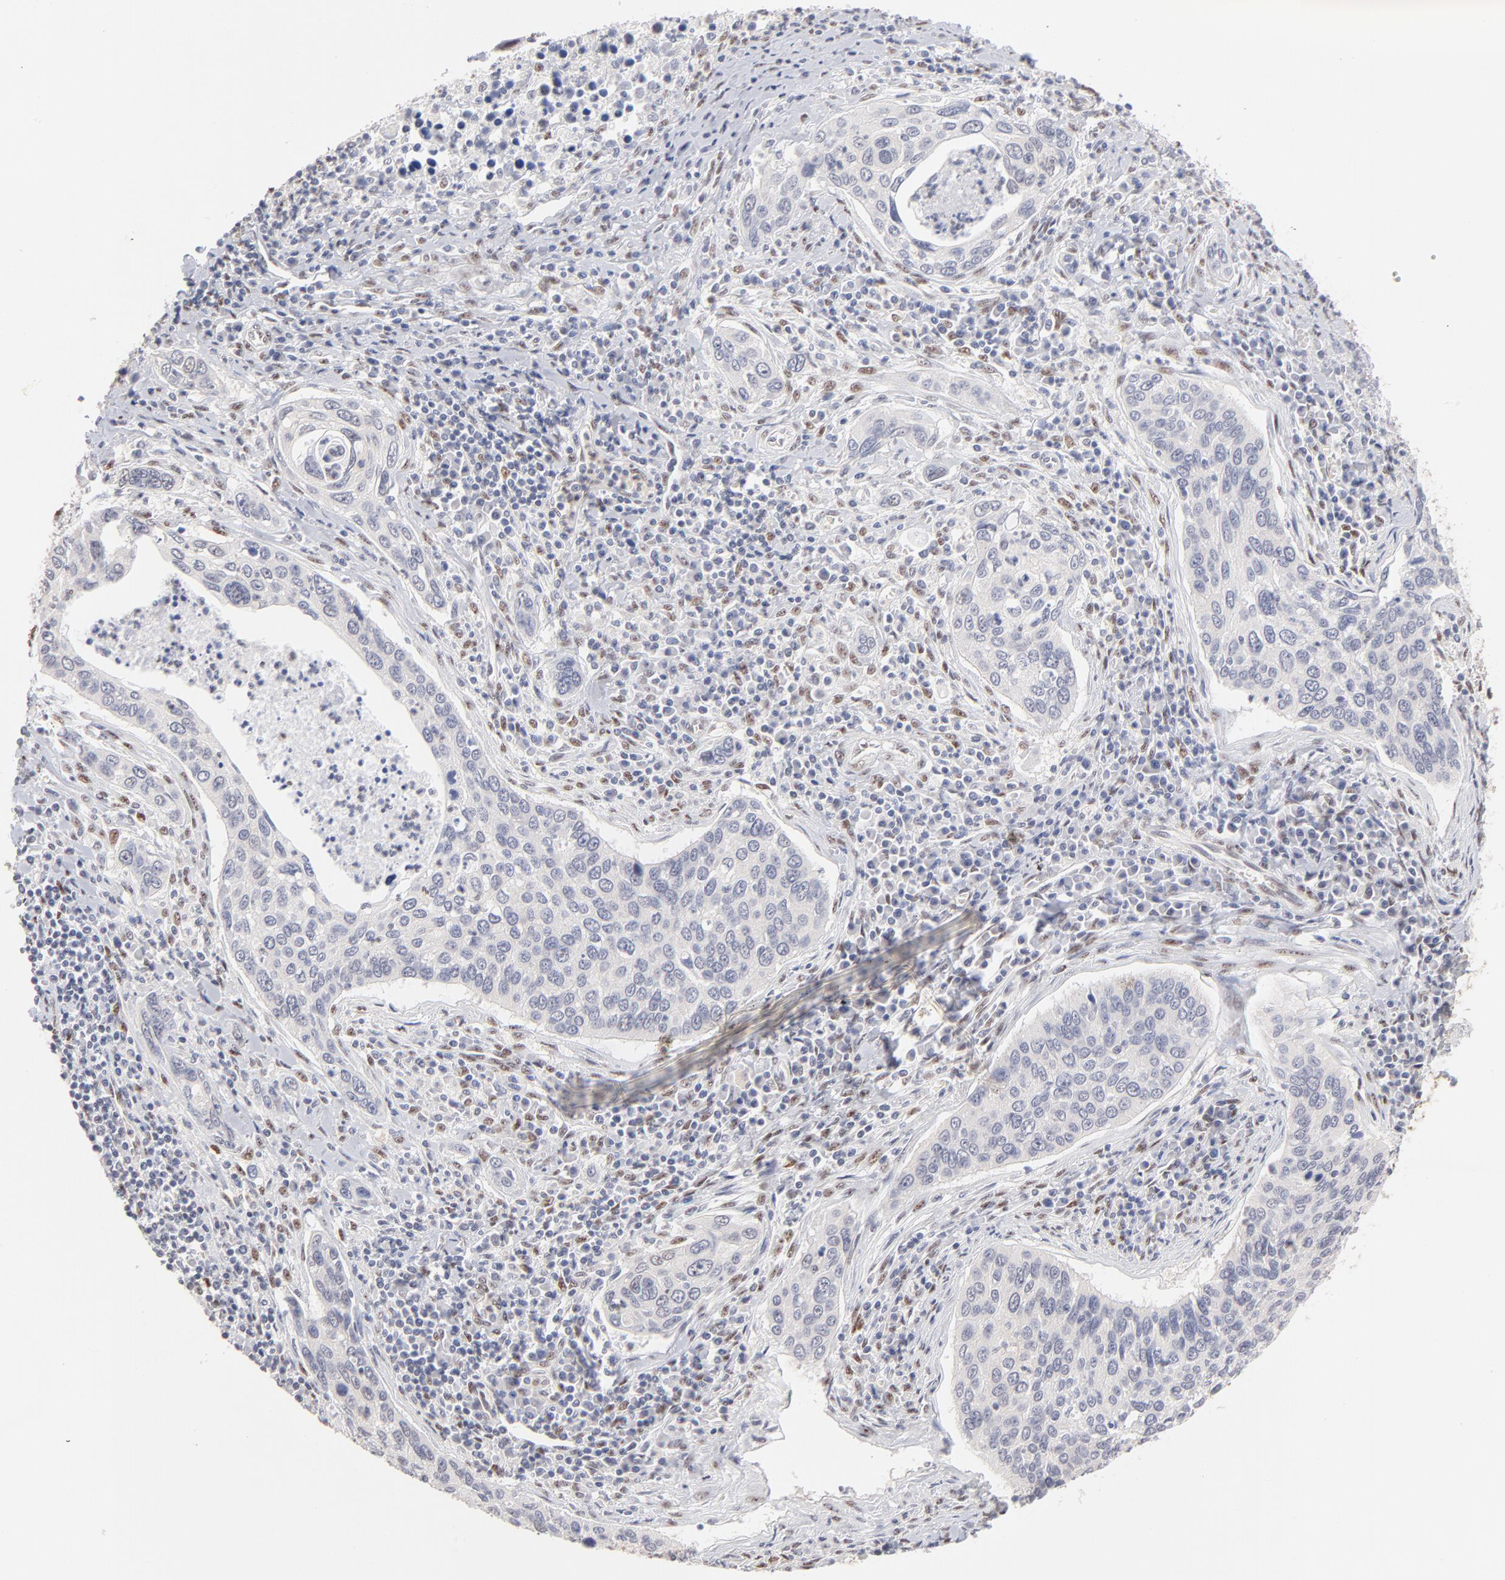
{"staining": {"intensity": "negative", "quantity": "none", "location": "none"}, "tissue": "cervical cancer", "cell_type": "Tumor cells", "image_type": "cancer", "snomed": [{"axis": "morphology", "description": "Squamous cell carcinoma, NOS"}, {"axis": "topography", "description": "Cervix"}], "caption": "A high-resolution image shows immunohistochemistry (IHC) staining of cervical cancer, which exhibits no significant positivity in tumor cells.", "gene": "STAT3", "patient": {"sex": "female", "age": 53}}